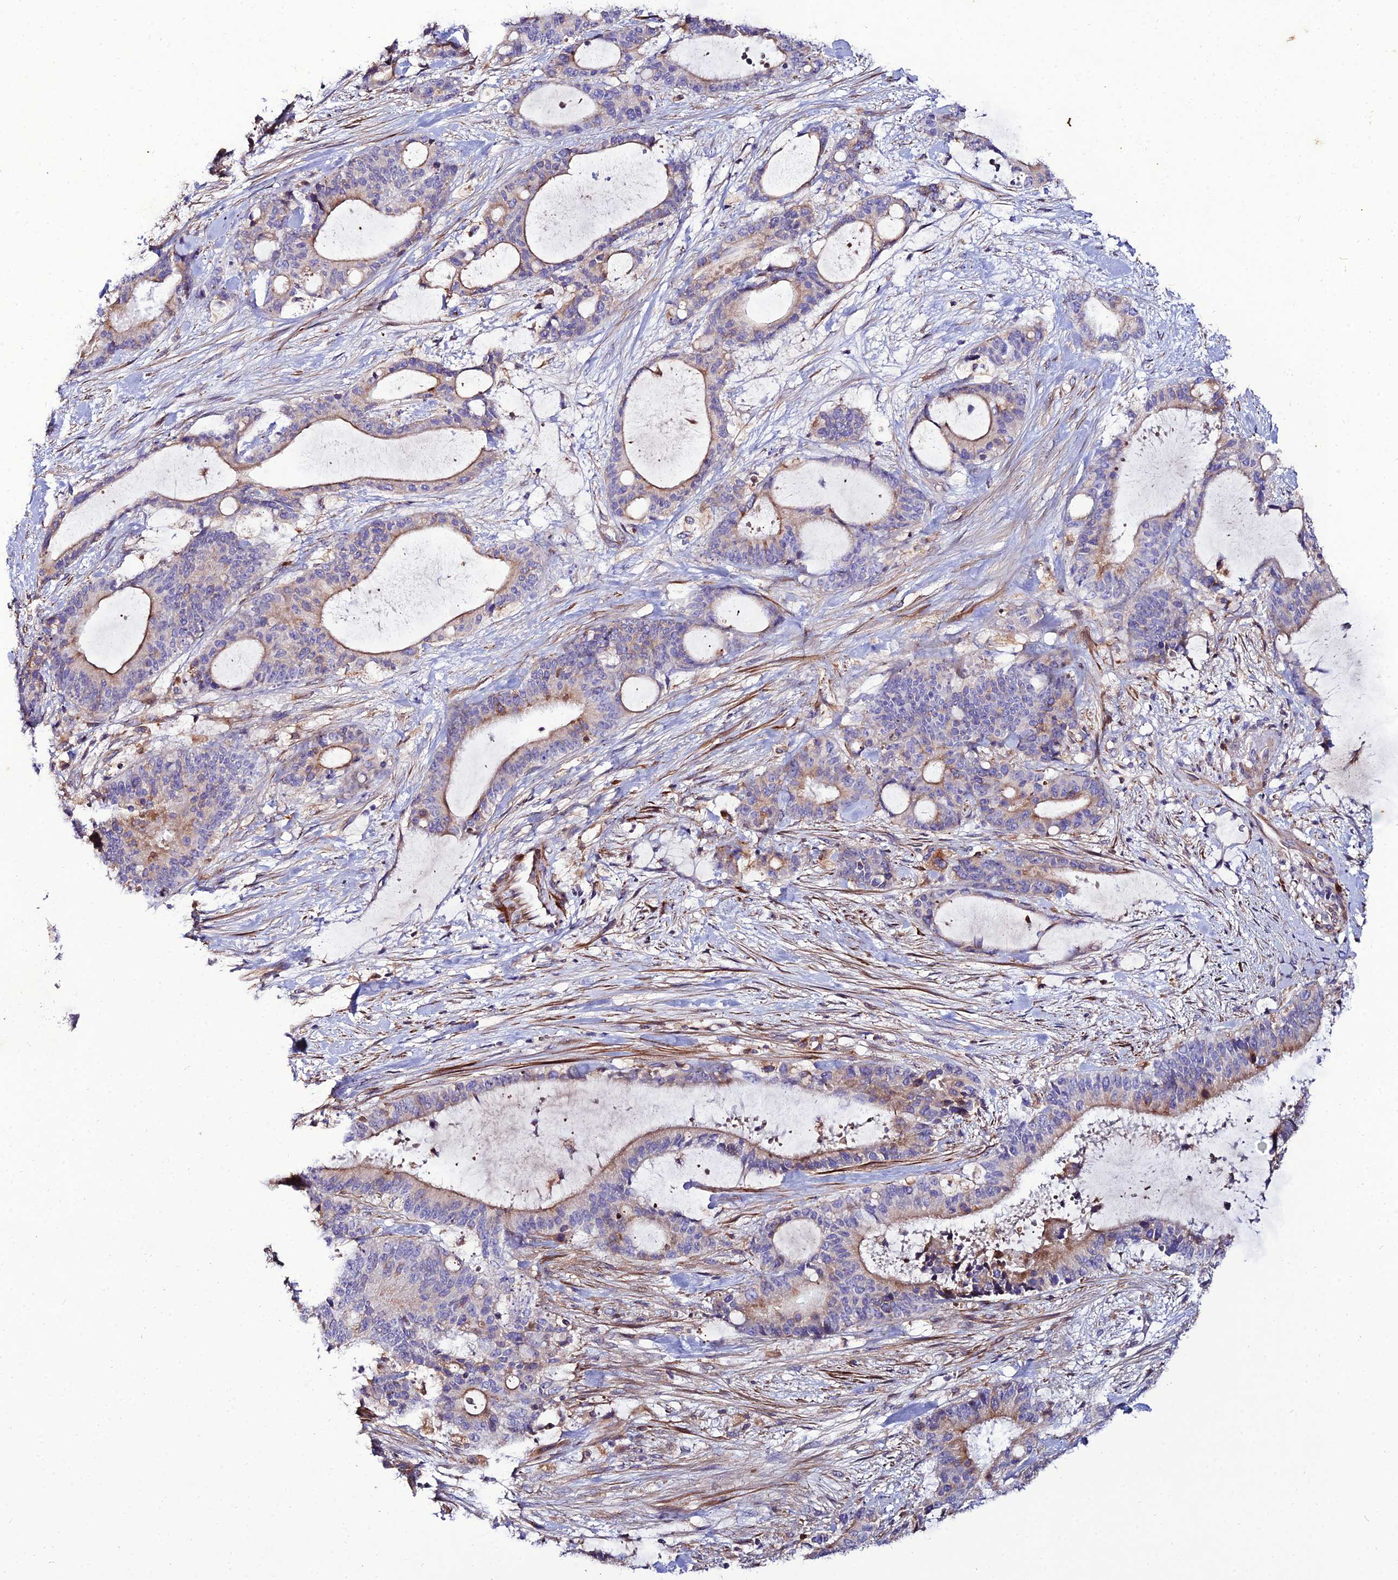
{"staining": {"intensity": "weak", "quantity": "25%-75%", "location": "cytoplasmic/membranous"}, "tissue": "liver cancer", "cell_type": "Tumor cells", "image_type": "cancer", "snomed": [{"axis": "morphology", "description": "Normal tissue, NOS"}, {"axis": "morphology", "description": "Cholangiocarcinoma"}, {"axis": "topography", "description": "Liver"}, {"axis": "topography", "description": "Peripheral nerve tissue"}], "caption": "Human liver cancer stained for a protein (brown) shows weak cytoplasmic/membranous positive staining in approximately 25%-75% of tumor cells.", "gene": "ARL6IP1", "patient": {"sex": "female", "age": 73}}